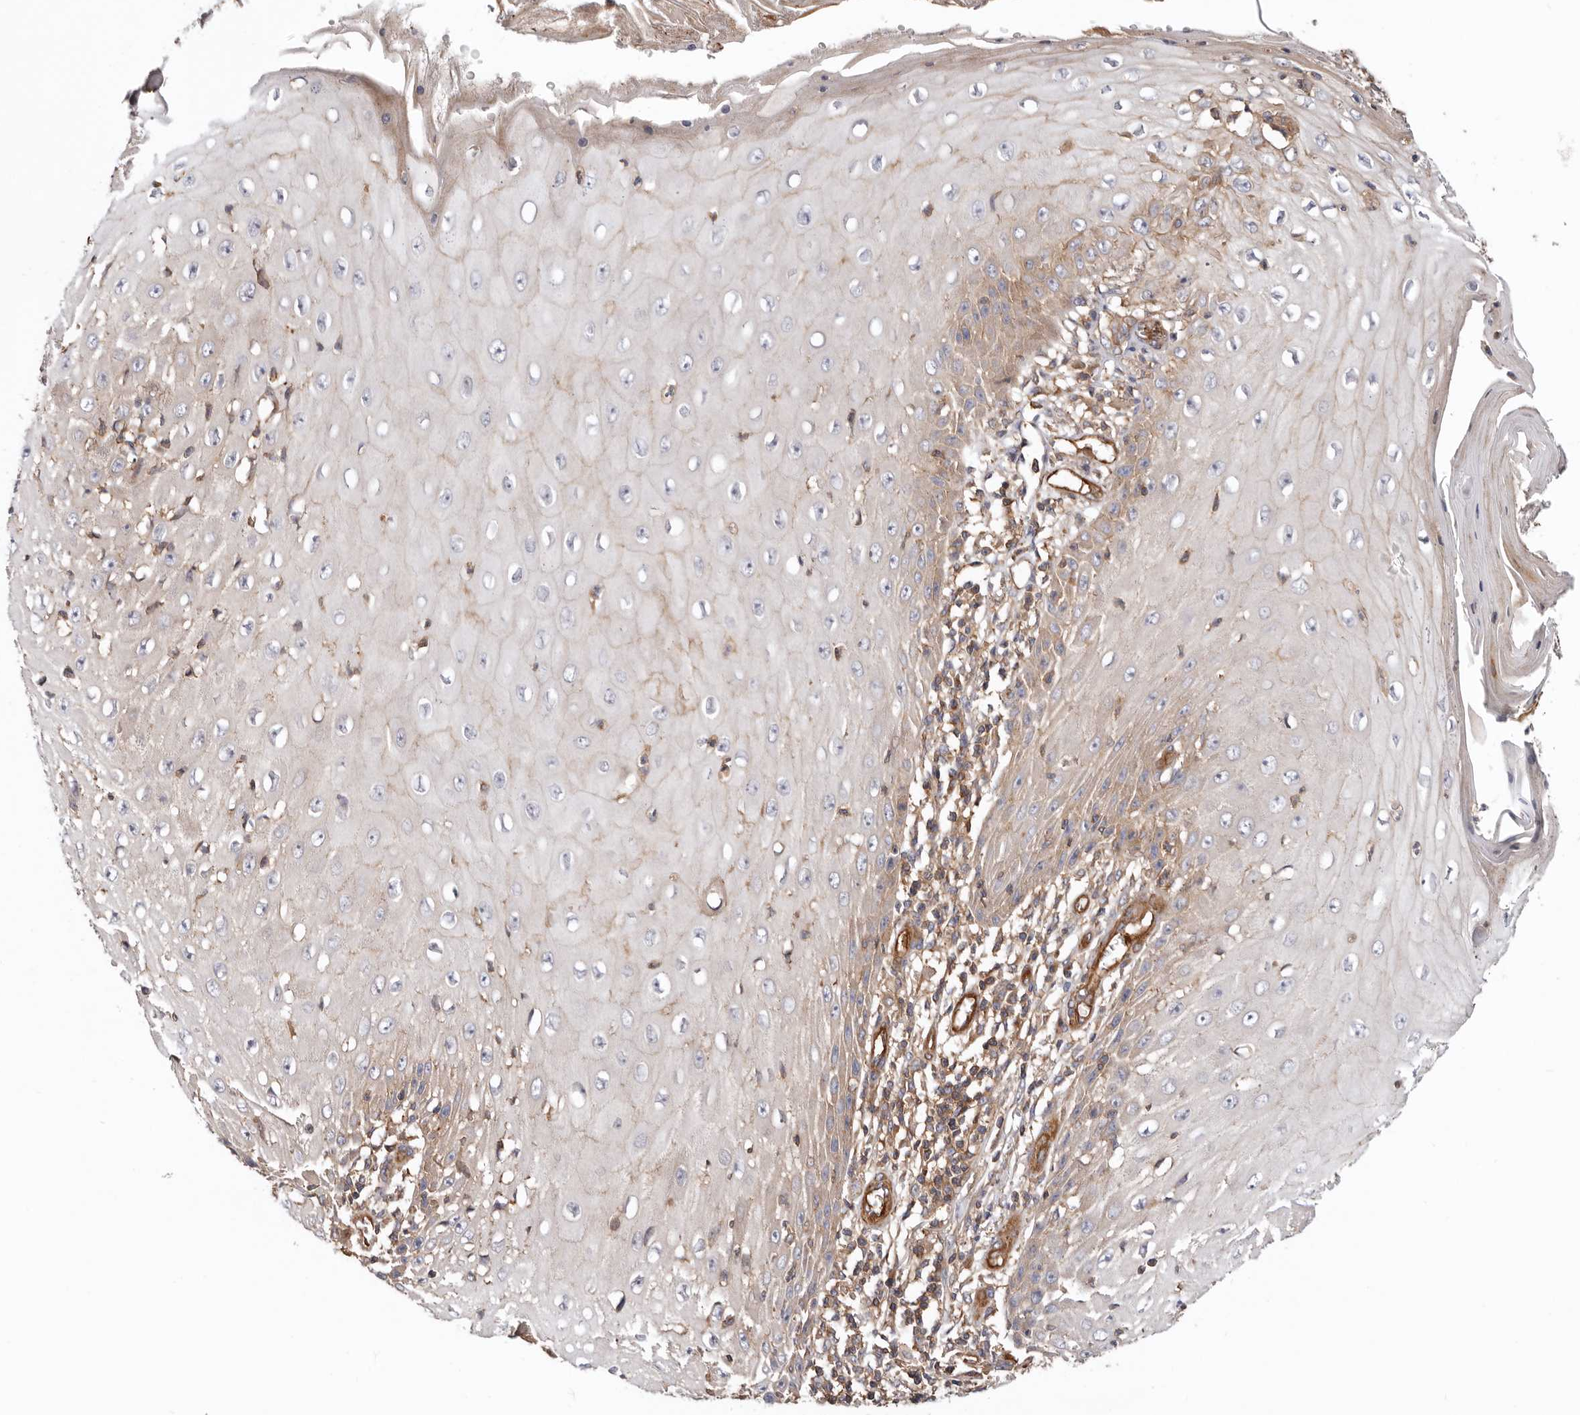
{"staining": {"intensity": "moderate", "quantity": "<25%", "location": "cytoplasmic/membranous"}, "tissue": "skin cancer", "cell_type": "Tumor cells", "image_type": "cancer", "snomed": [{"axis": "morphology", "description": "Squamous cell carcinoma, NOS"}, {"axis": "topography", "description": "Skin"}], "caption": "This micrograph exhibits immunohistochemistry staining of skin squamous cell carcinoma, with low moderate cytoplasmic/membranous positivity in about <25% of tumor cells.", "gene": "TMC7", "patient": {"sex": "female", "age": 73}}